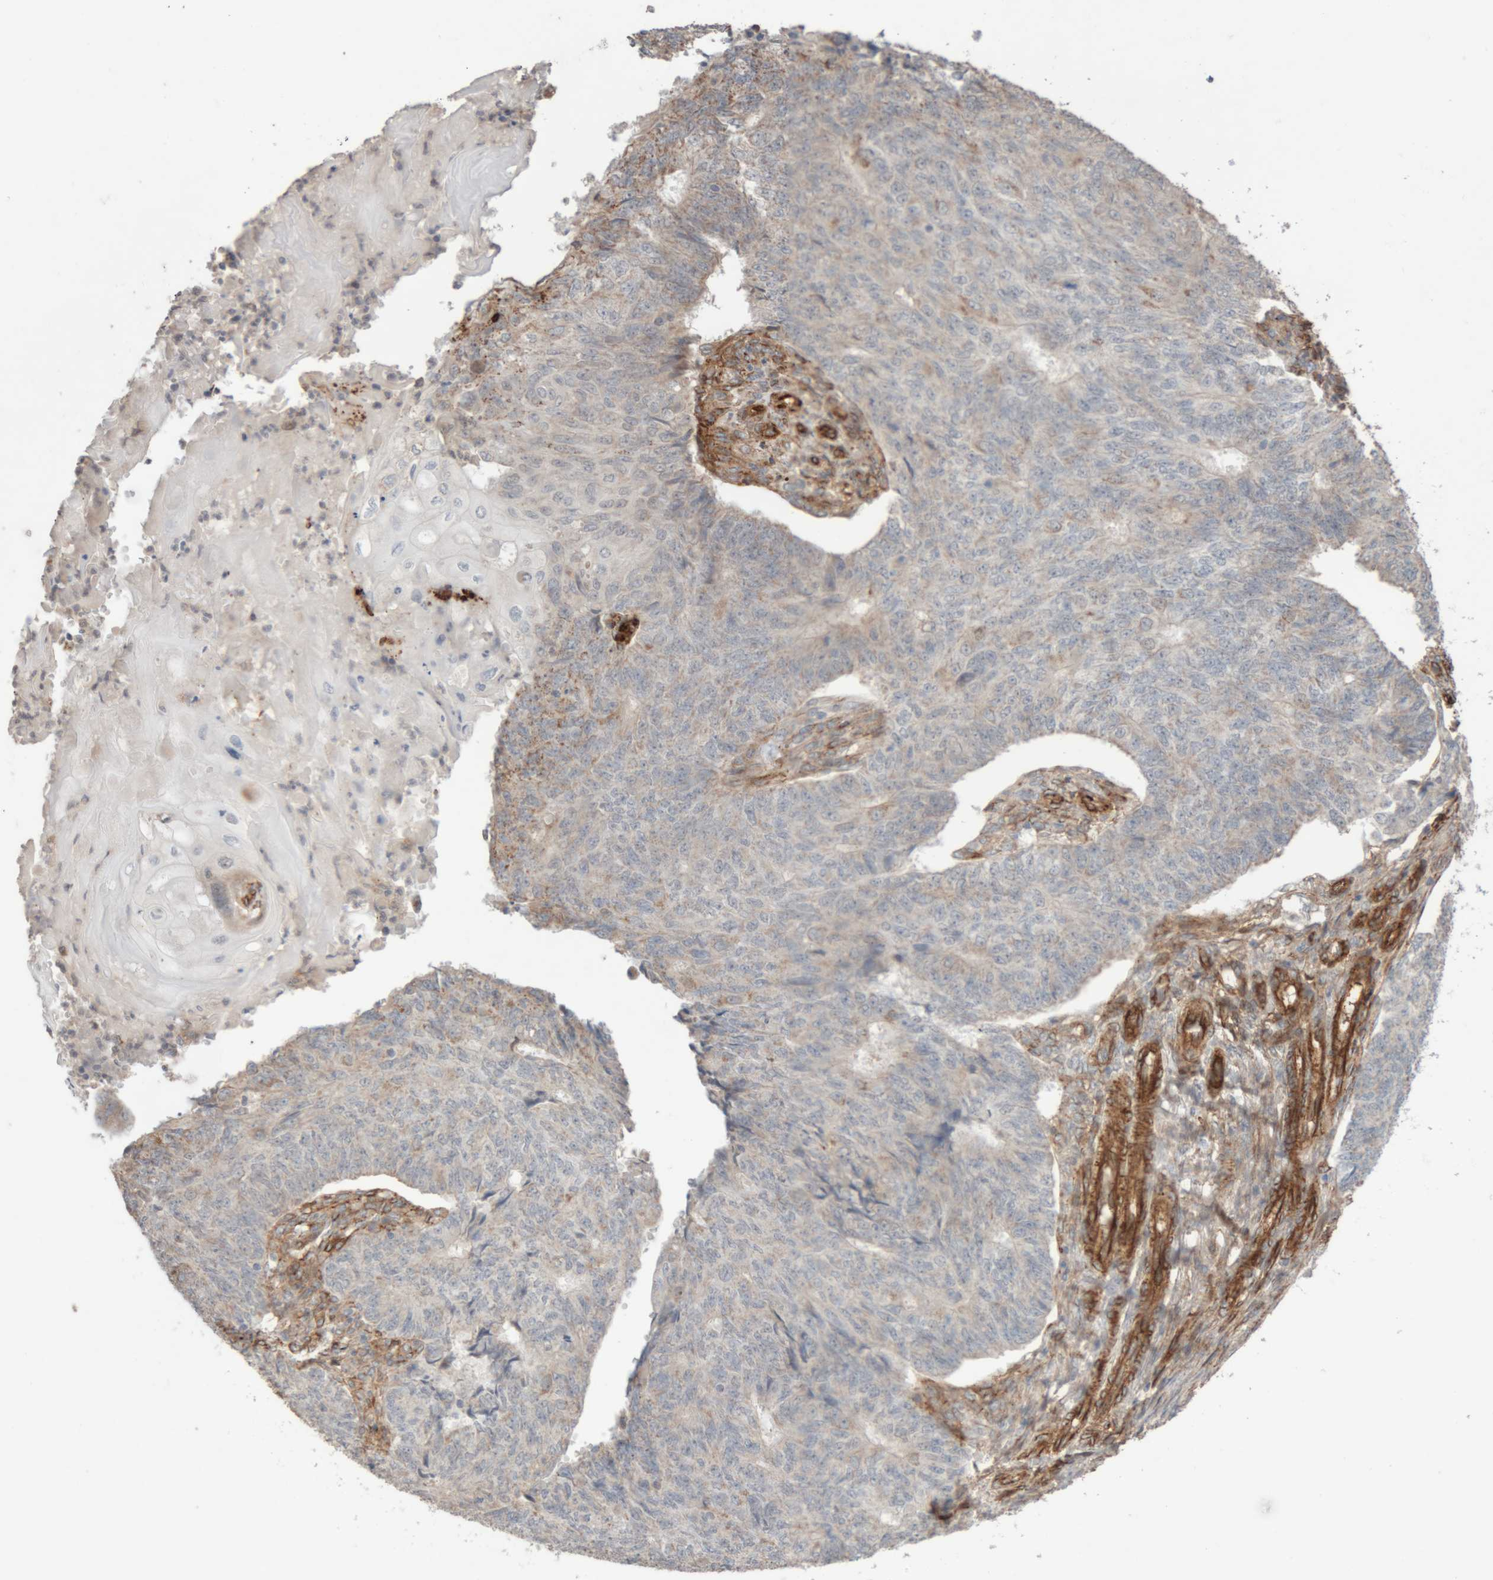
{"staining": {"intensity": "weak", "quantity": "<25%", "location": "cytoplasmic/membranous"}, "tissue": "endometrial cancer", "cell_type": "Tumor cells", "image_type": "cancer", "snomed": [{"axis": "morphology", "description": "Adenocarcinoma, NOS"}, {"axis": "topography", "description": "Endometrium"}], "caption": "Protein analysis of adenocarcinoma (endometrial) exhibits no significant positivity in tumor cells.", "gene": "RAB32", "patient": {"sex": "female", "age": 32}}